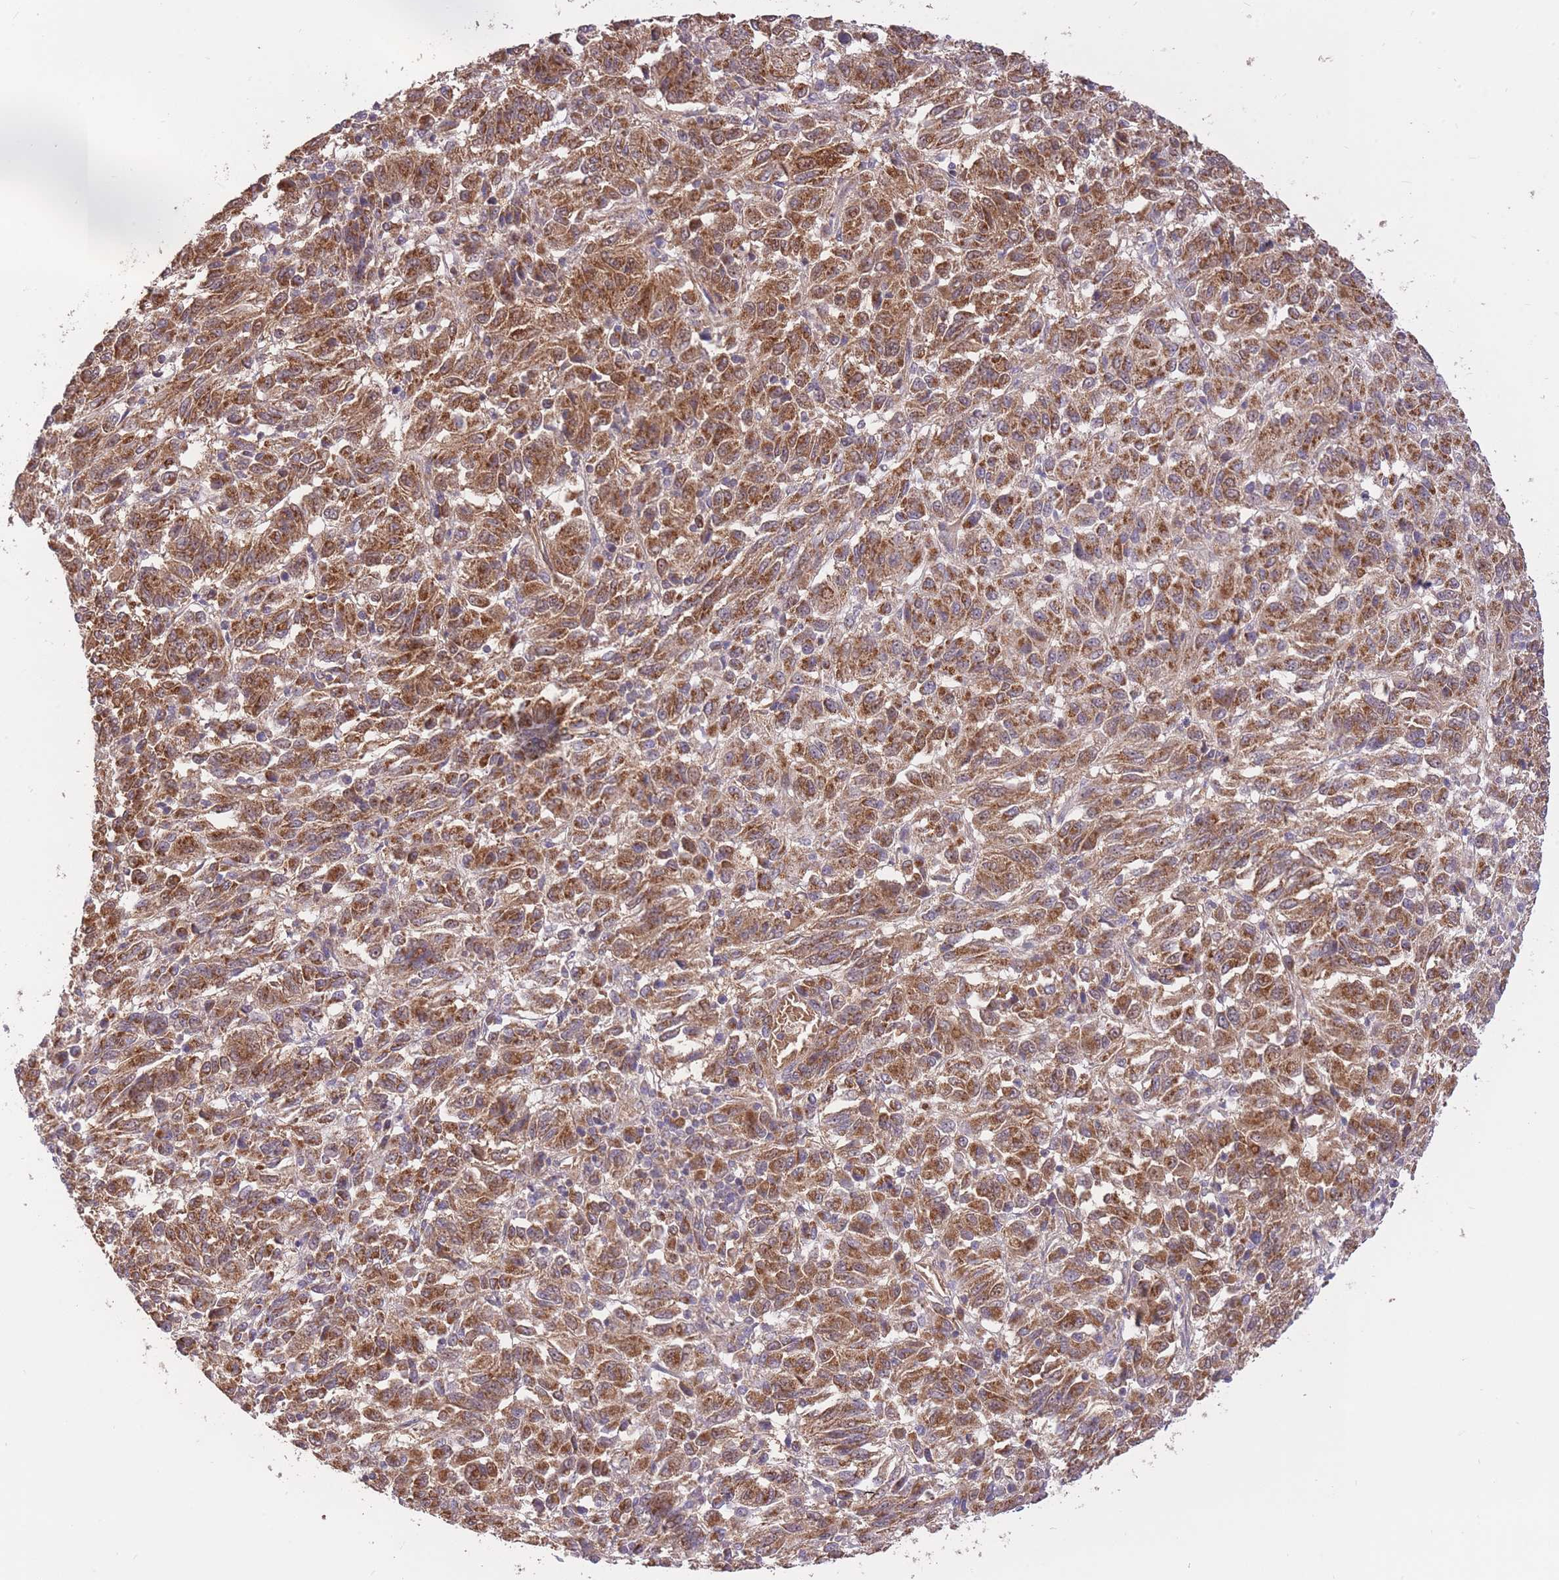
{"staining": {"intensity": "strong", "quantity": ">75%", "location": "cytoplasmic/membranous"}, "tissue": "melanoma", "cell_type": "Tumor cells", "image_type": "cancer", "snomed": [{"axis": "morphology", "description": "Malignant melanoma, Metastatic site"}, {"axis": "topography", "description": "Lung"}], "caption": "Protein staining displays strong cytoplasmic/membranous expression in approximately >75% of tumor cells in melanoma.", "gene": "PREP", "patient": {"sex": "male", "age": 64}}